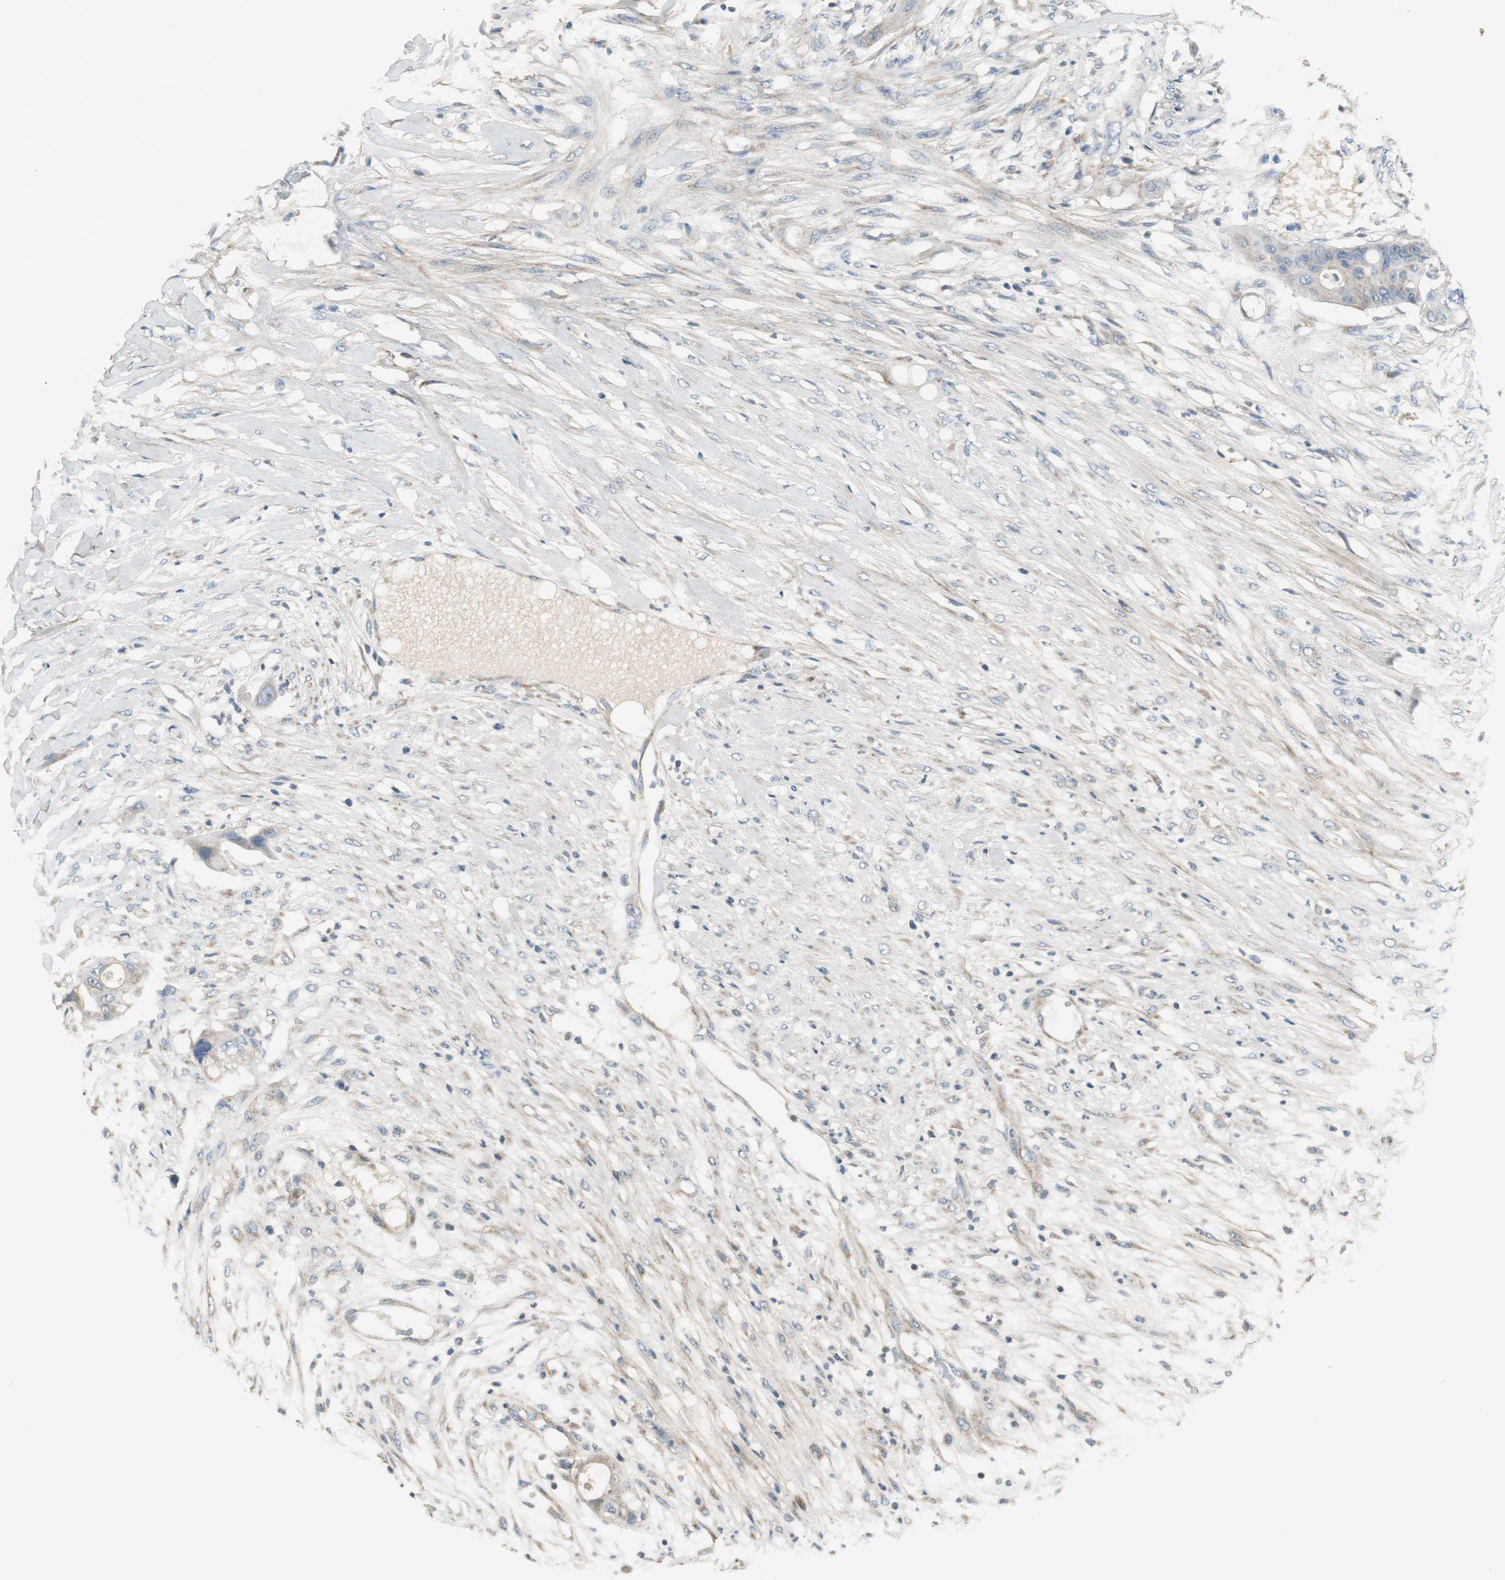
{"staining": {"intensity": "weak", "quantity": ">75%", "location": "cytoplasmic/membranous"}, "tissue": "colorectal cancer", "cell_type": "Tumor cells", "image_type": "cancer", "snomed": [{"axis": "morphology", "description": "Adenocarcinoma, NOS"}, {"axis": "topography", "description": "Colon"}], "caption": "Protein expression analysis of colorectal cancer (adenocarcinoma) displays weak cytoplasmic/membranous positivity in about >75% of tumor cells. The staining was performed using DAB to visualize the protein expression in brown, while the nuclei were stained in blue with hematoxylin (Magnification: 20x).", "gene": "MSTO1", "patient": {"sex": "female", "age": 57}}